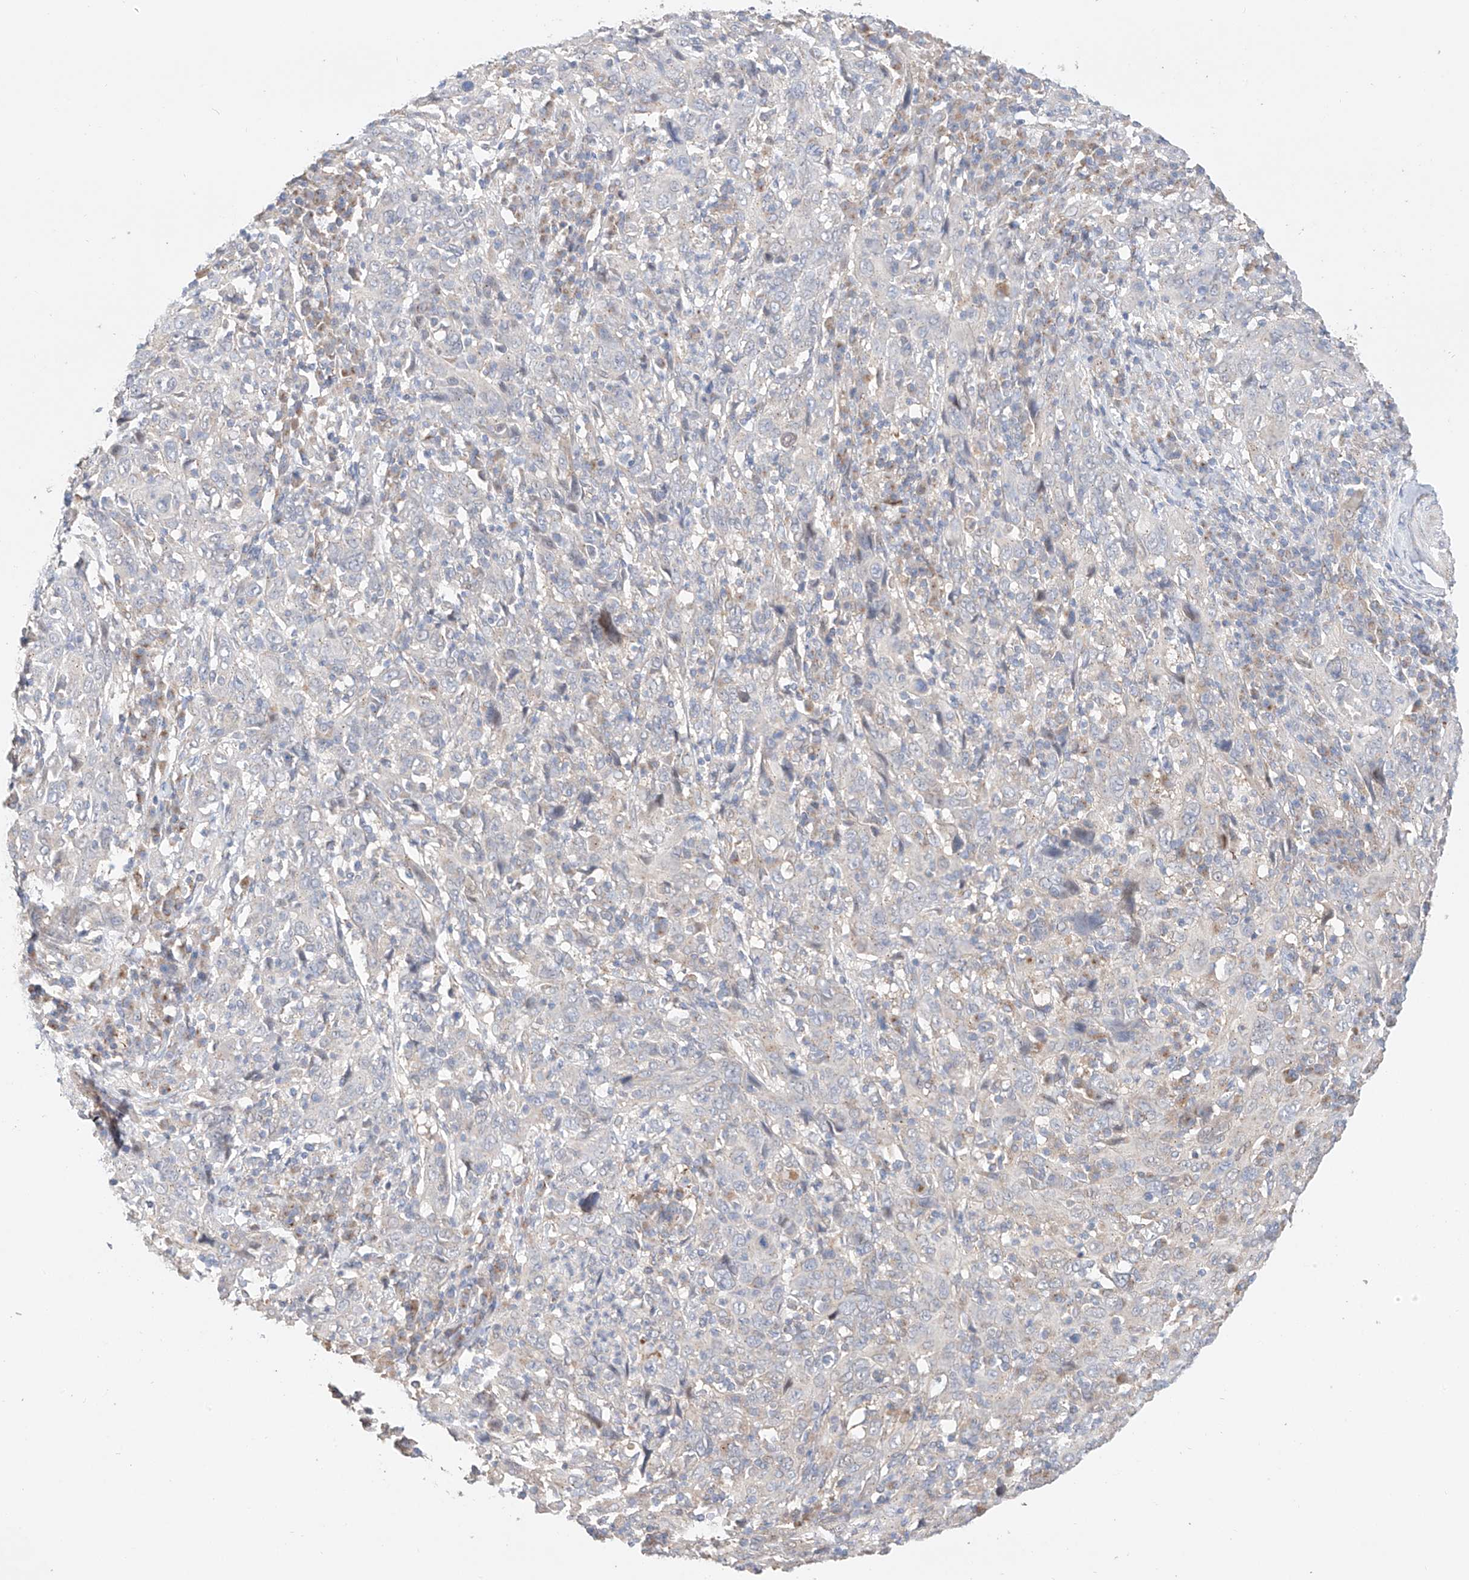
{"staining": {"intensity": "negative", "quantity": "none", "location": "none"}, "tissue": "cervical cancer", "cell_type": "Tumor cells", "image_type": "cancer", "snomed": [{"axis": "morphology", "description": "Squamous cell carcinoma, NOS"}, {"axis": "topography", "description": "Cervix"}], "caption": "Immunohistochemical staining of cervical cancer (squamous cell carcinoma) displays no significant expression in tumor cells.", "gene": "MOSPD1", "patient": {"sex": "female", "age": 46}}